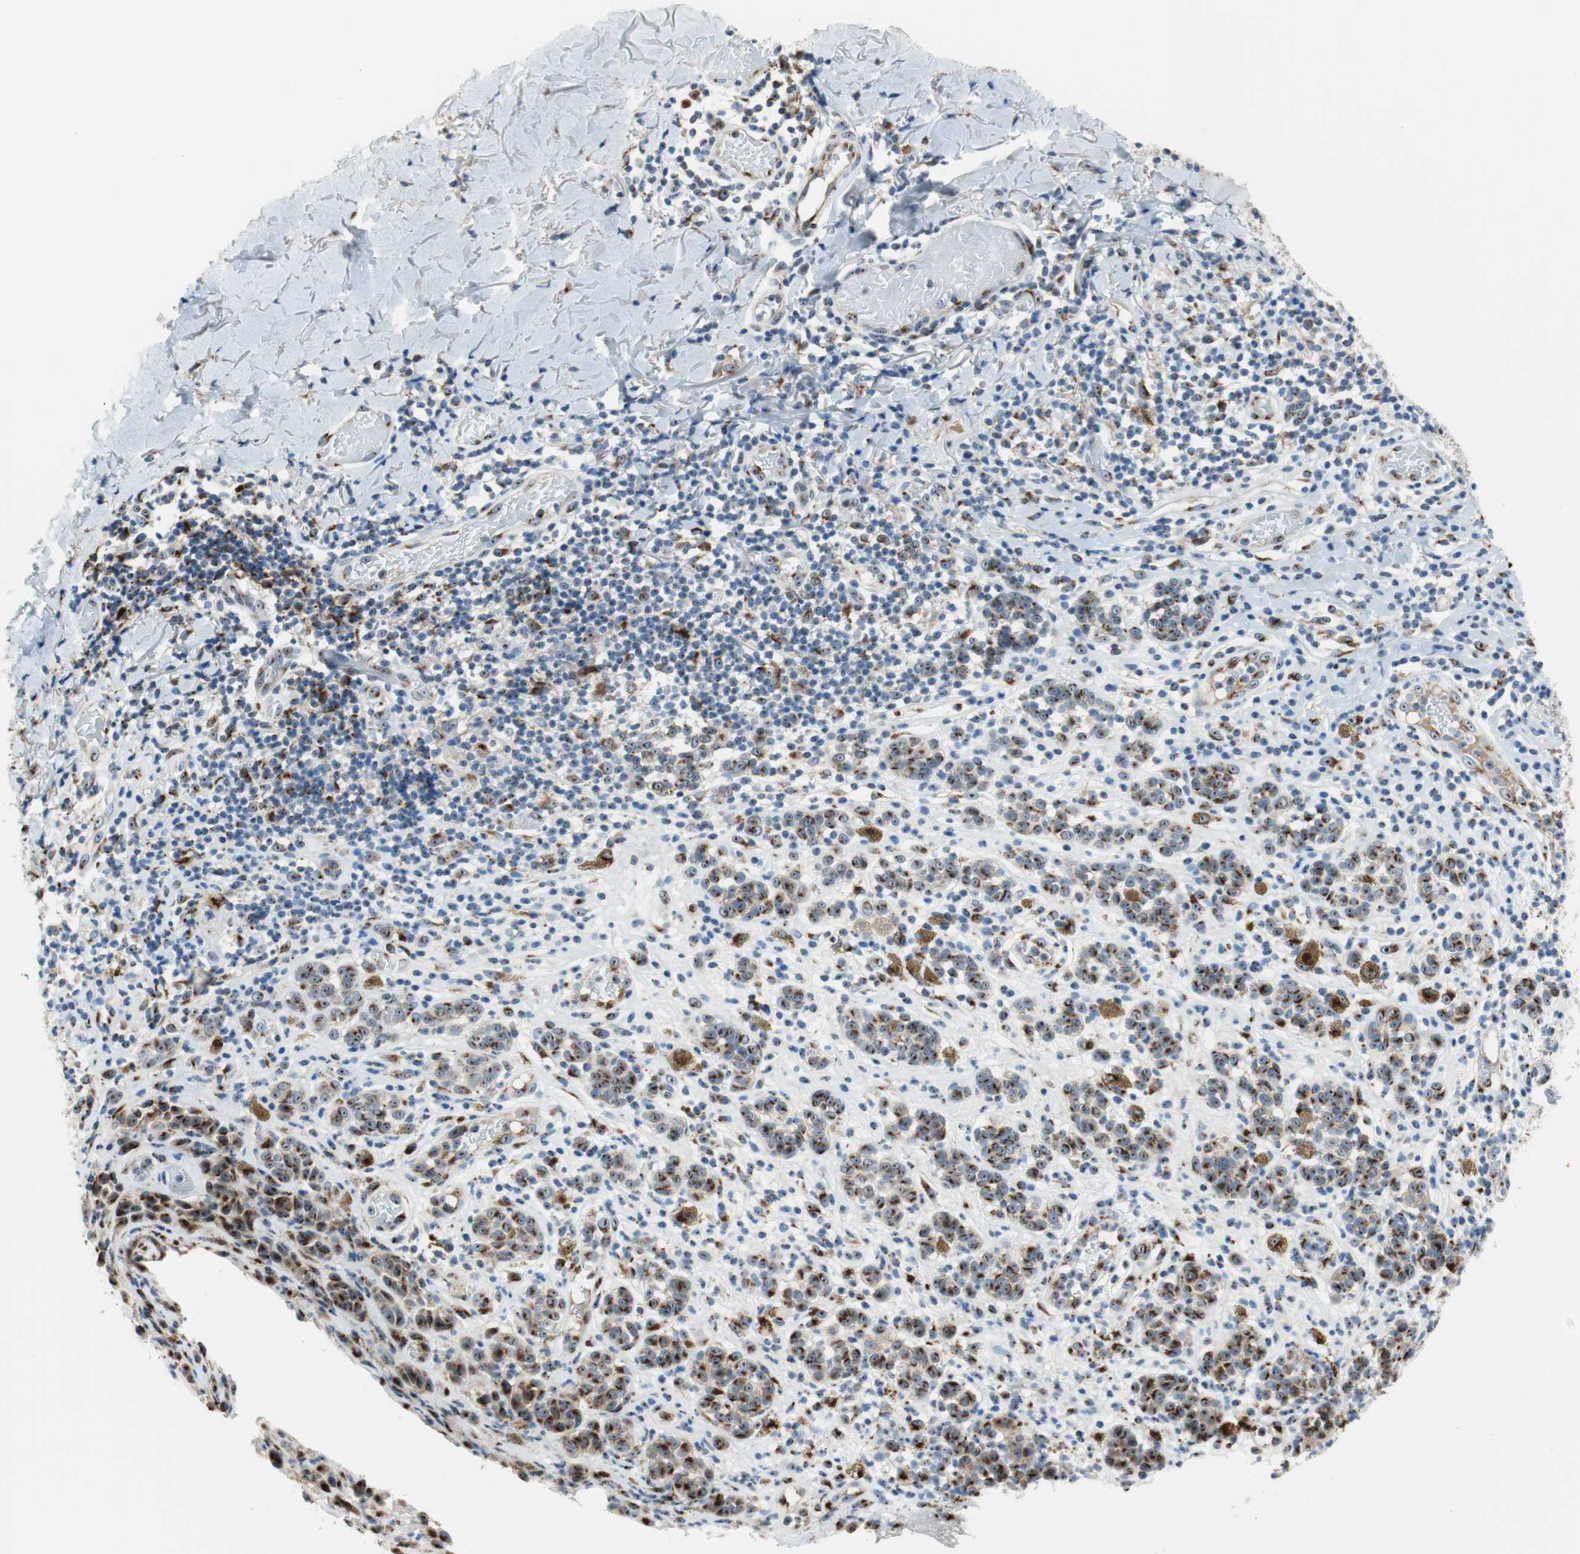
{"staining": {"intensity": "weak", "quantity": ">75%", "location": "cytoplasmic/membranous"}, "tissue": "melanoma", "cell_type": "Tumor cells", "image_type": "cancer", "snomed": [{"axis": "morphology", "description": "Malignant melanoma, NOS"}, {"axis": "topography", "description": "Skin"}], "caption": "A photomicrograph of melanoma stained for a protein shows weak cytoplasmic/membranous brown staining in tumor cells.", "gene": "TMED7", "patient": {"sex": "male", "age": 64}}